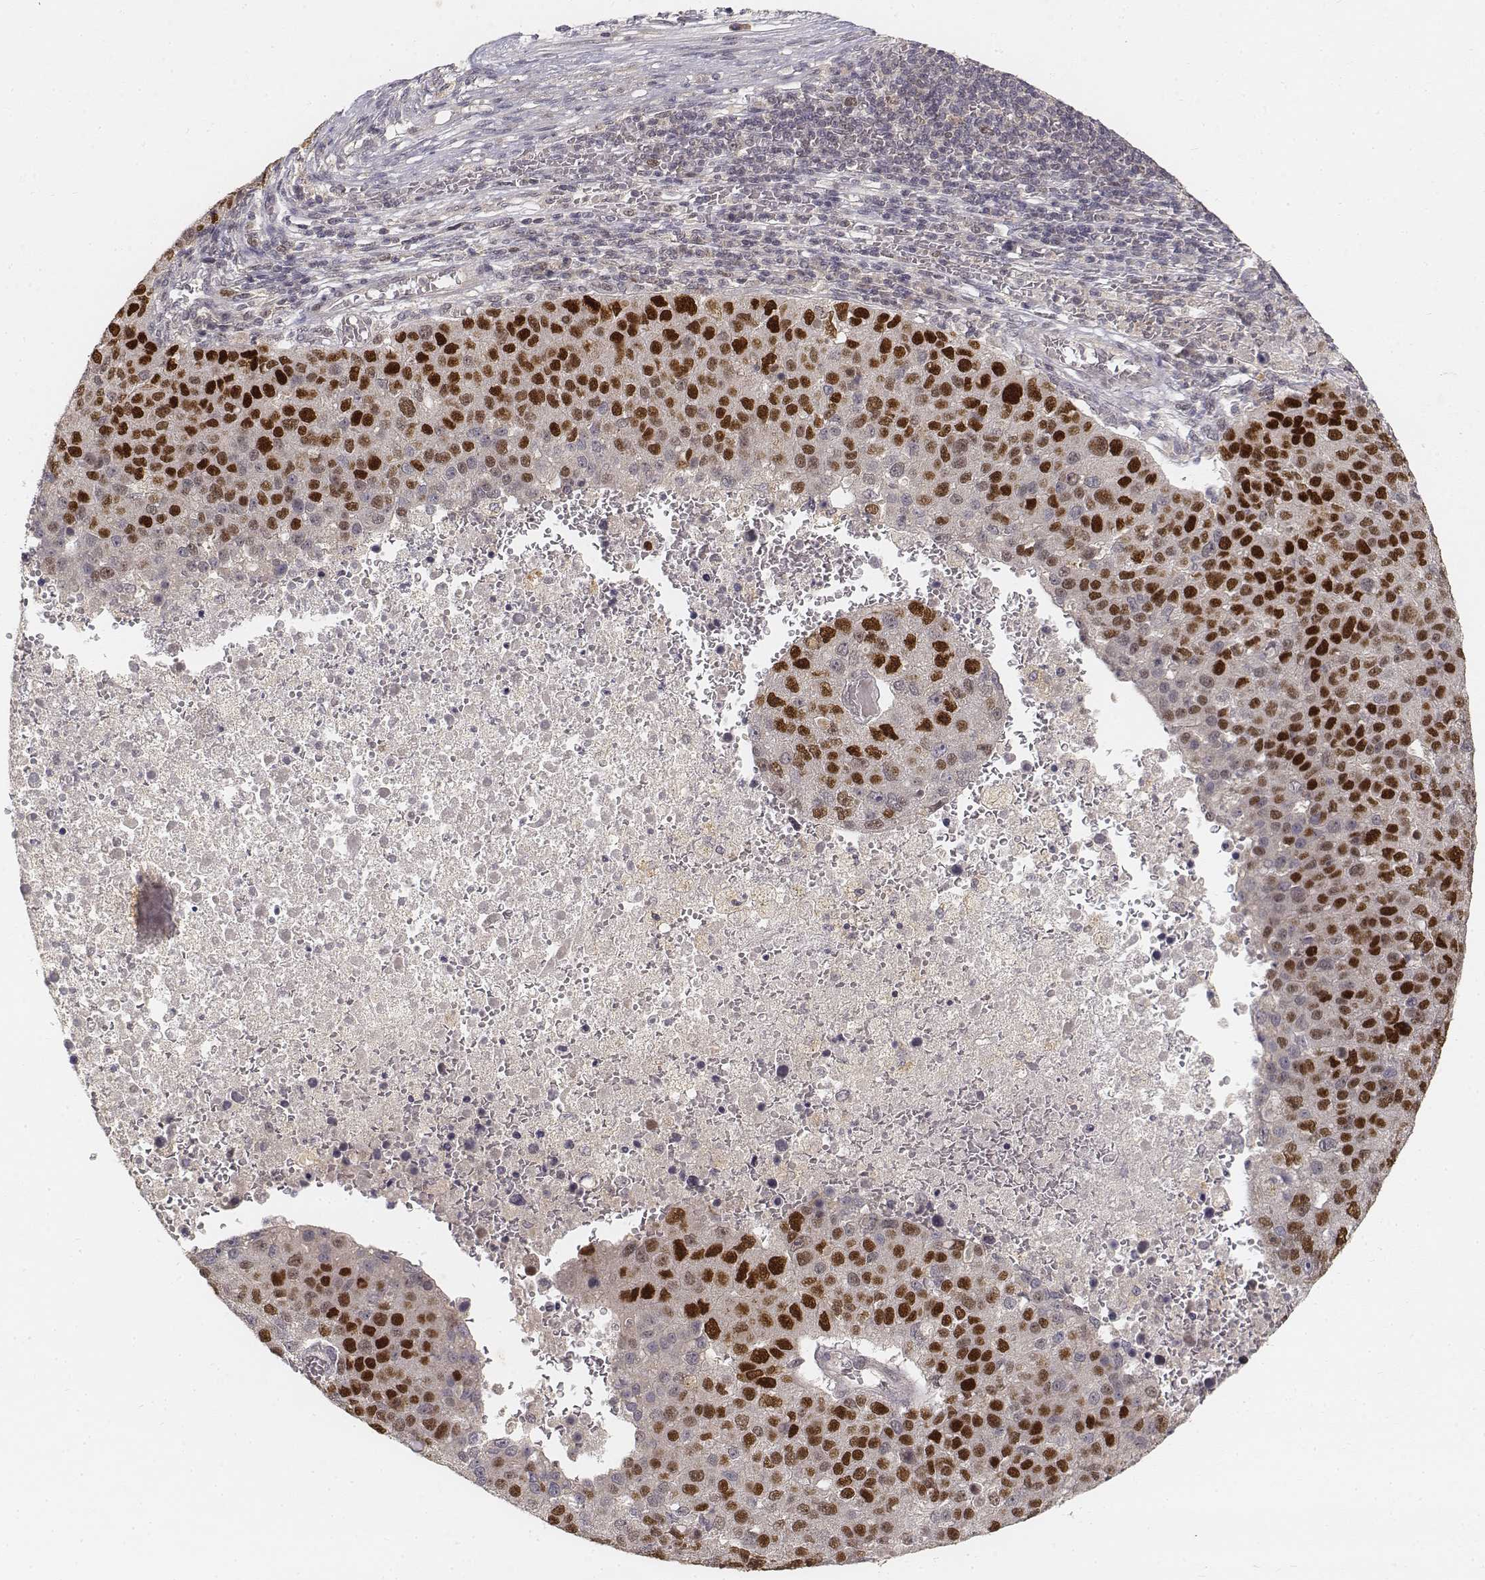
{"staining": {"intensity": "strong", "quantity": ">75%", "location": "nuclear"}, "tissue": "pancreatic cancer", "cell_type": "Tumor cells", "image_type": "cancer", "snomed": [{"axis": "morphology", "description": "Adenocarcinoma, NOS"}, {"axis": "topography", "description": "Pancreas"}], "caption": "A brown stain shows strong nuclear staining of a protein in human pancreatic cancer (adenocarcinoma) tumor cells. (DAB IHC with brightfield microscopy, high magnification).", "gene": "FANCD2", "patient": {"sex": "female", "age": 61}}